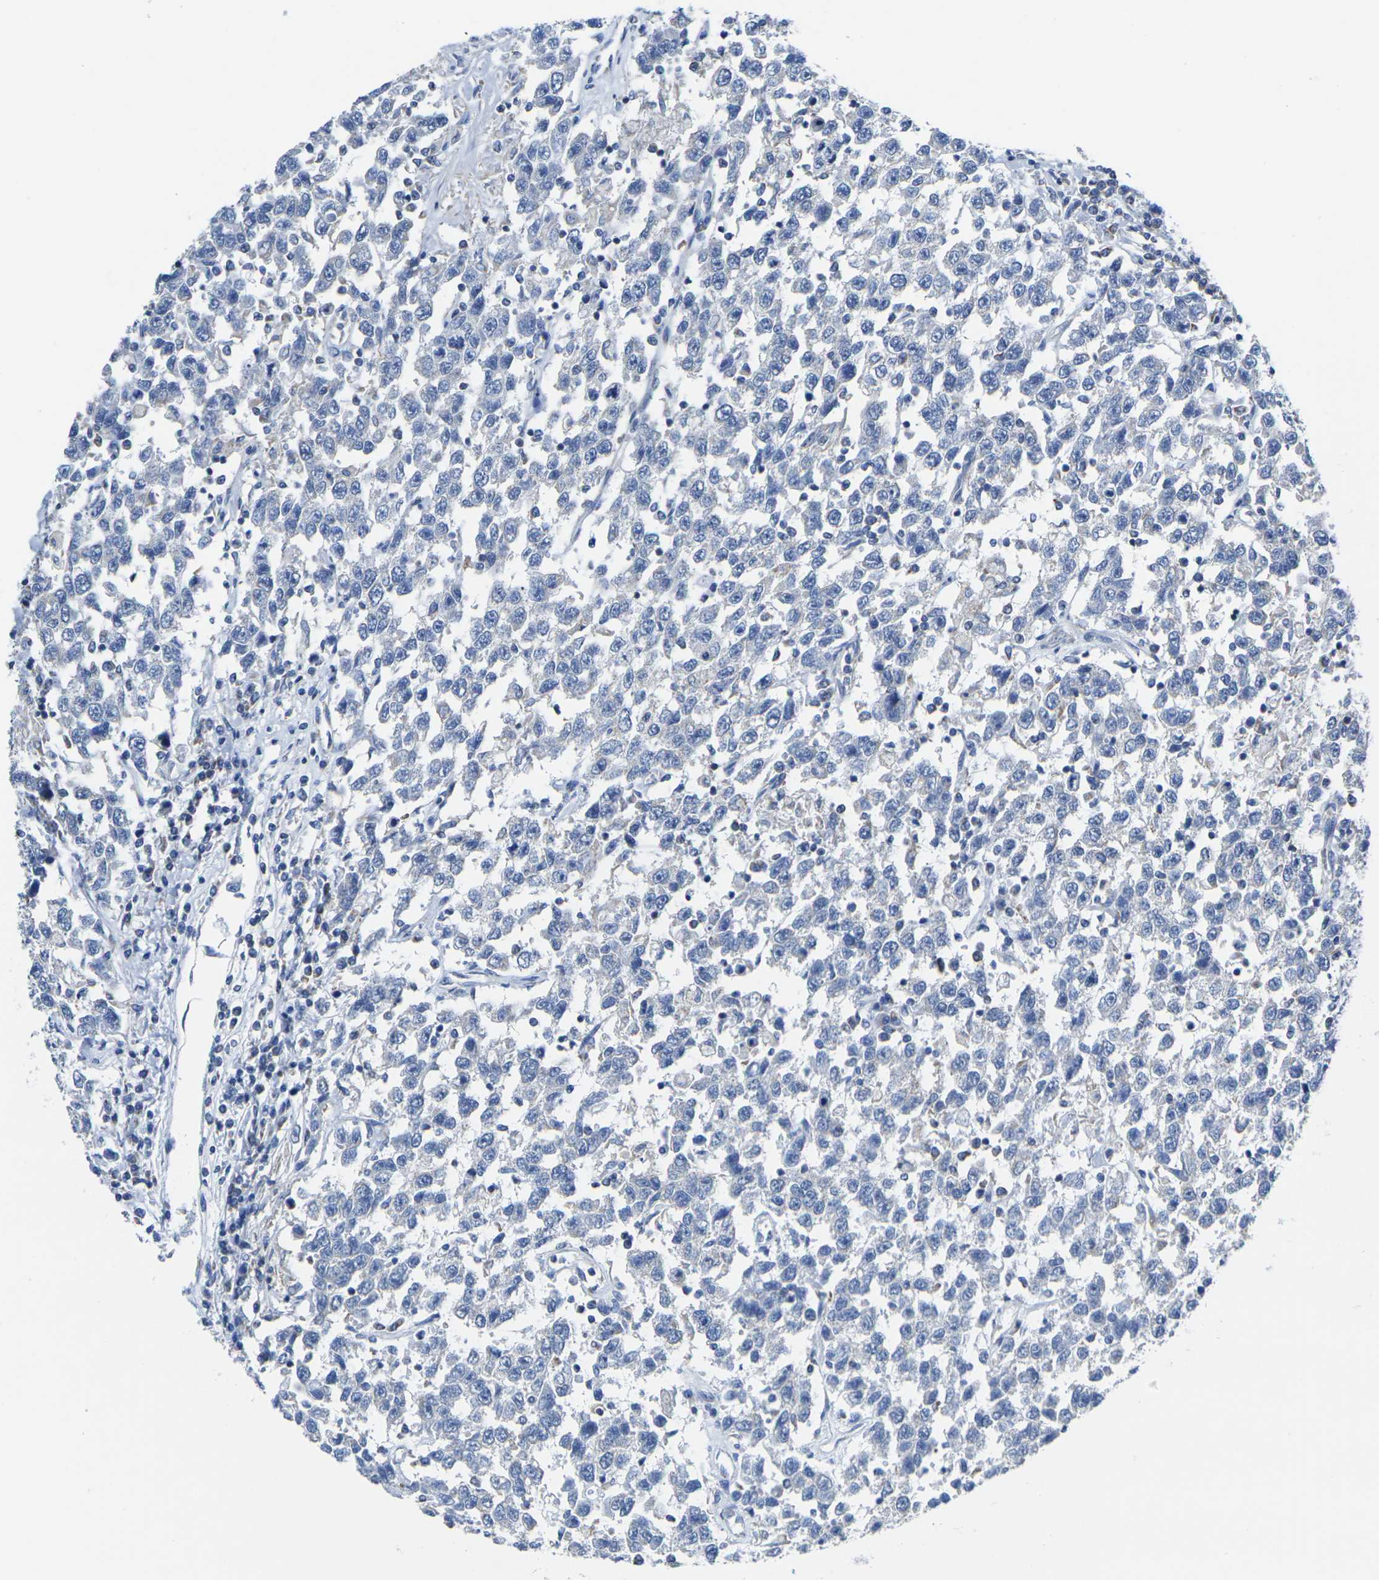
{"staining": {"intensity": "negative", "quantity": "none", "location": "none"}, "tissue": "testis cancer", "cell_type": "Tumor cells", "image_type": "cancer", "snomed": [{"axis": "morphology", "description": "Seminoma, NOS"}, {"axis": "topography", "description": "Testis"}], "caption": "The image shows no significant staining in tumor cells of testis cancer. The staining is performed using DAB (3,3'-diaminobenzidine) brown chromogen with nuclei counter-stained in using hematoxylin.", "gene": "TMEM204", "patient": {"sex": "male", "age": 41}}